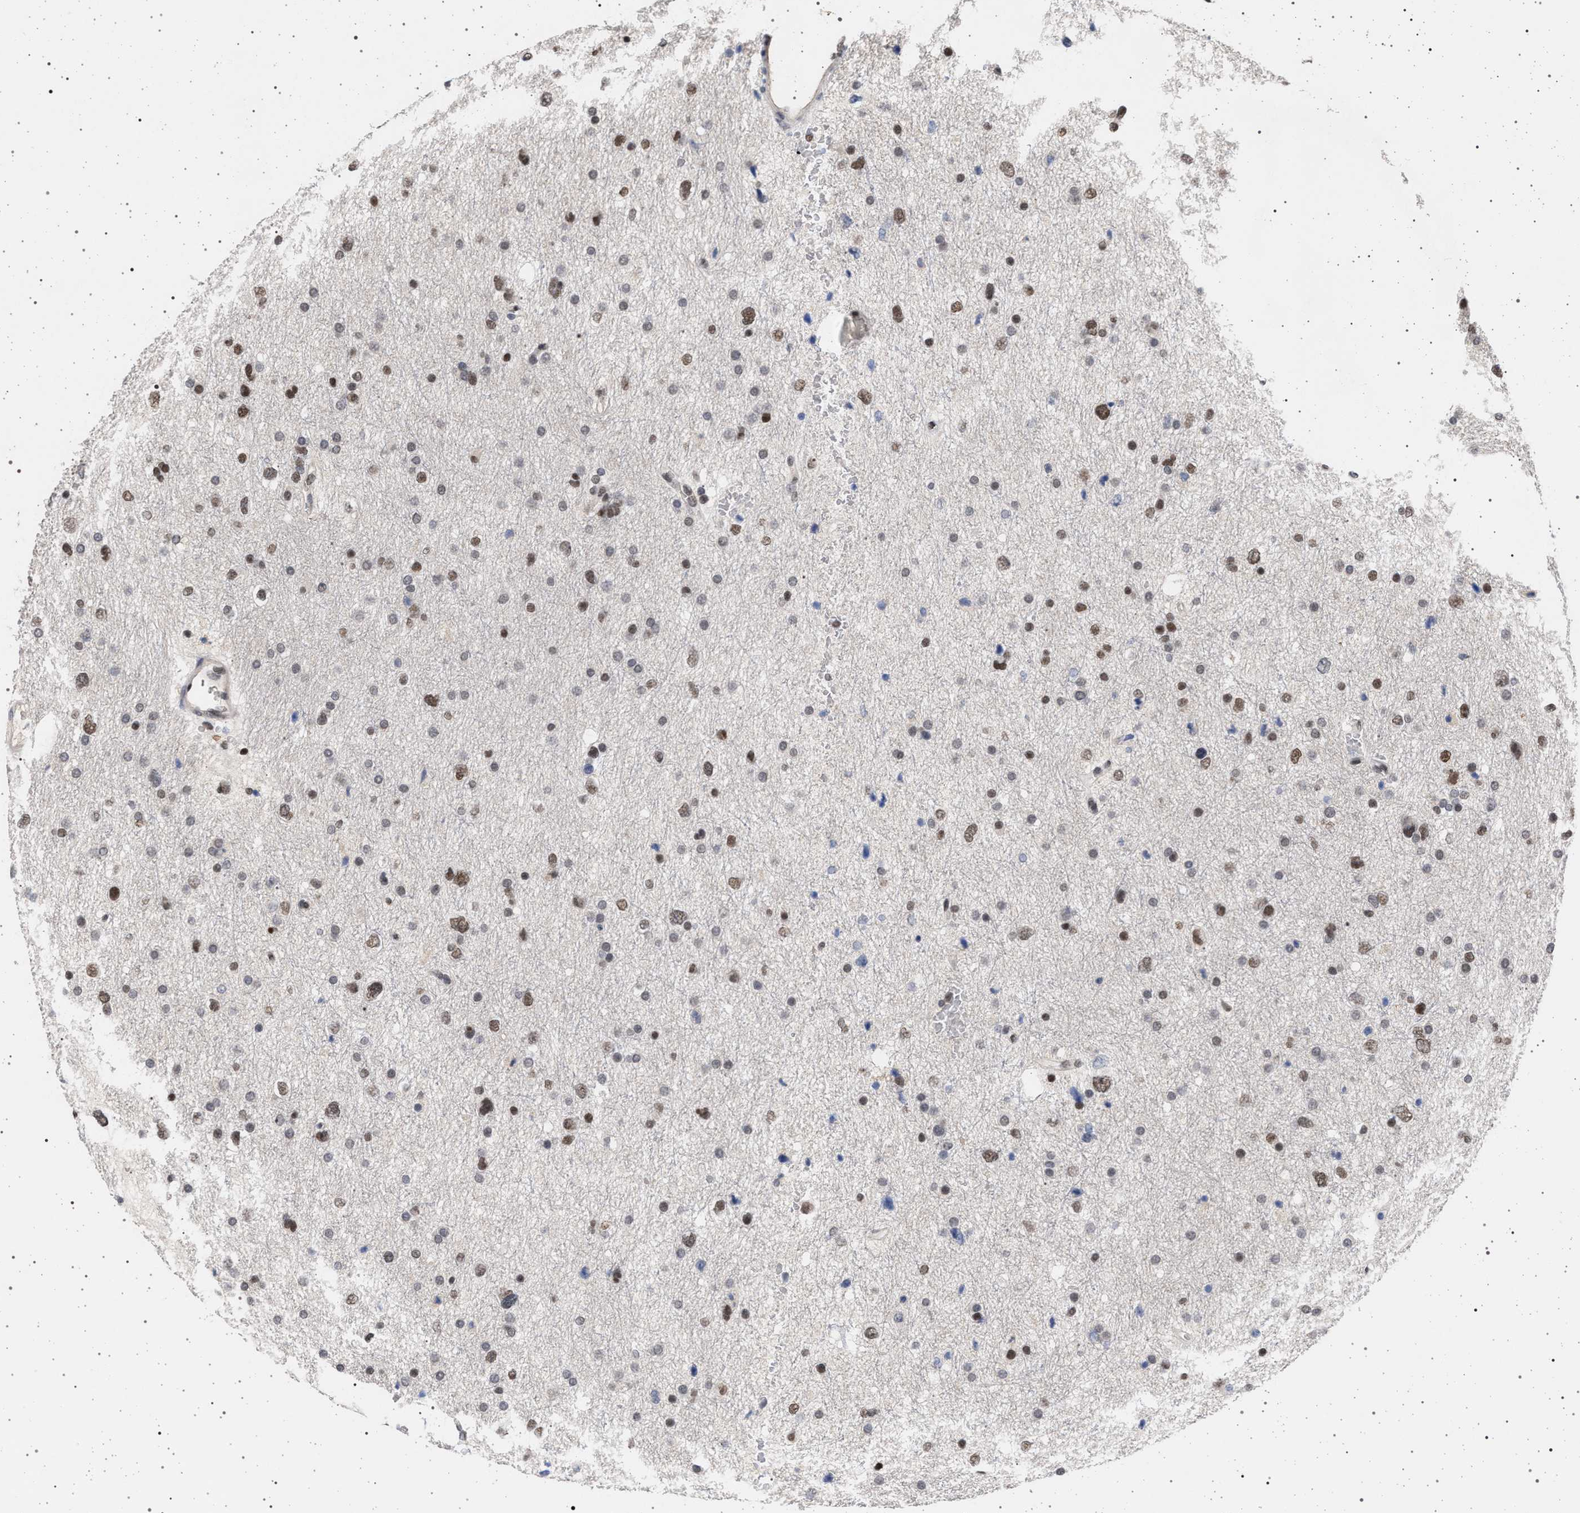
{"staining": {"intensity": "moderate", "quantity": "25%-75%", "location": "nuclear"}, "tissue": "glioma", "cell_type": "Tumor cells", "image_type": "cancer", "snomed": [{"axis": "morphology", "description": "Glioma, malignant, Low grade"}, {"axis": "topography", "description": "Brain"}], "caption": "This photomicrograph reveals glioma stained with immunohistochemistry to label a protein in brown. The nuclear of tumor cells show moderate positivity for the protein. Nuclei are counter-stained blue.", "gene": "PHF12", "patient": {"sex": "female", "age": 37}}